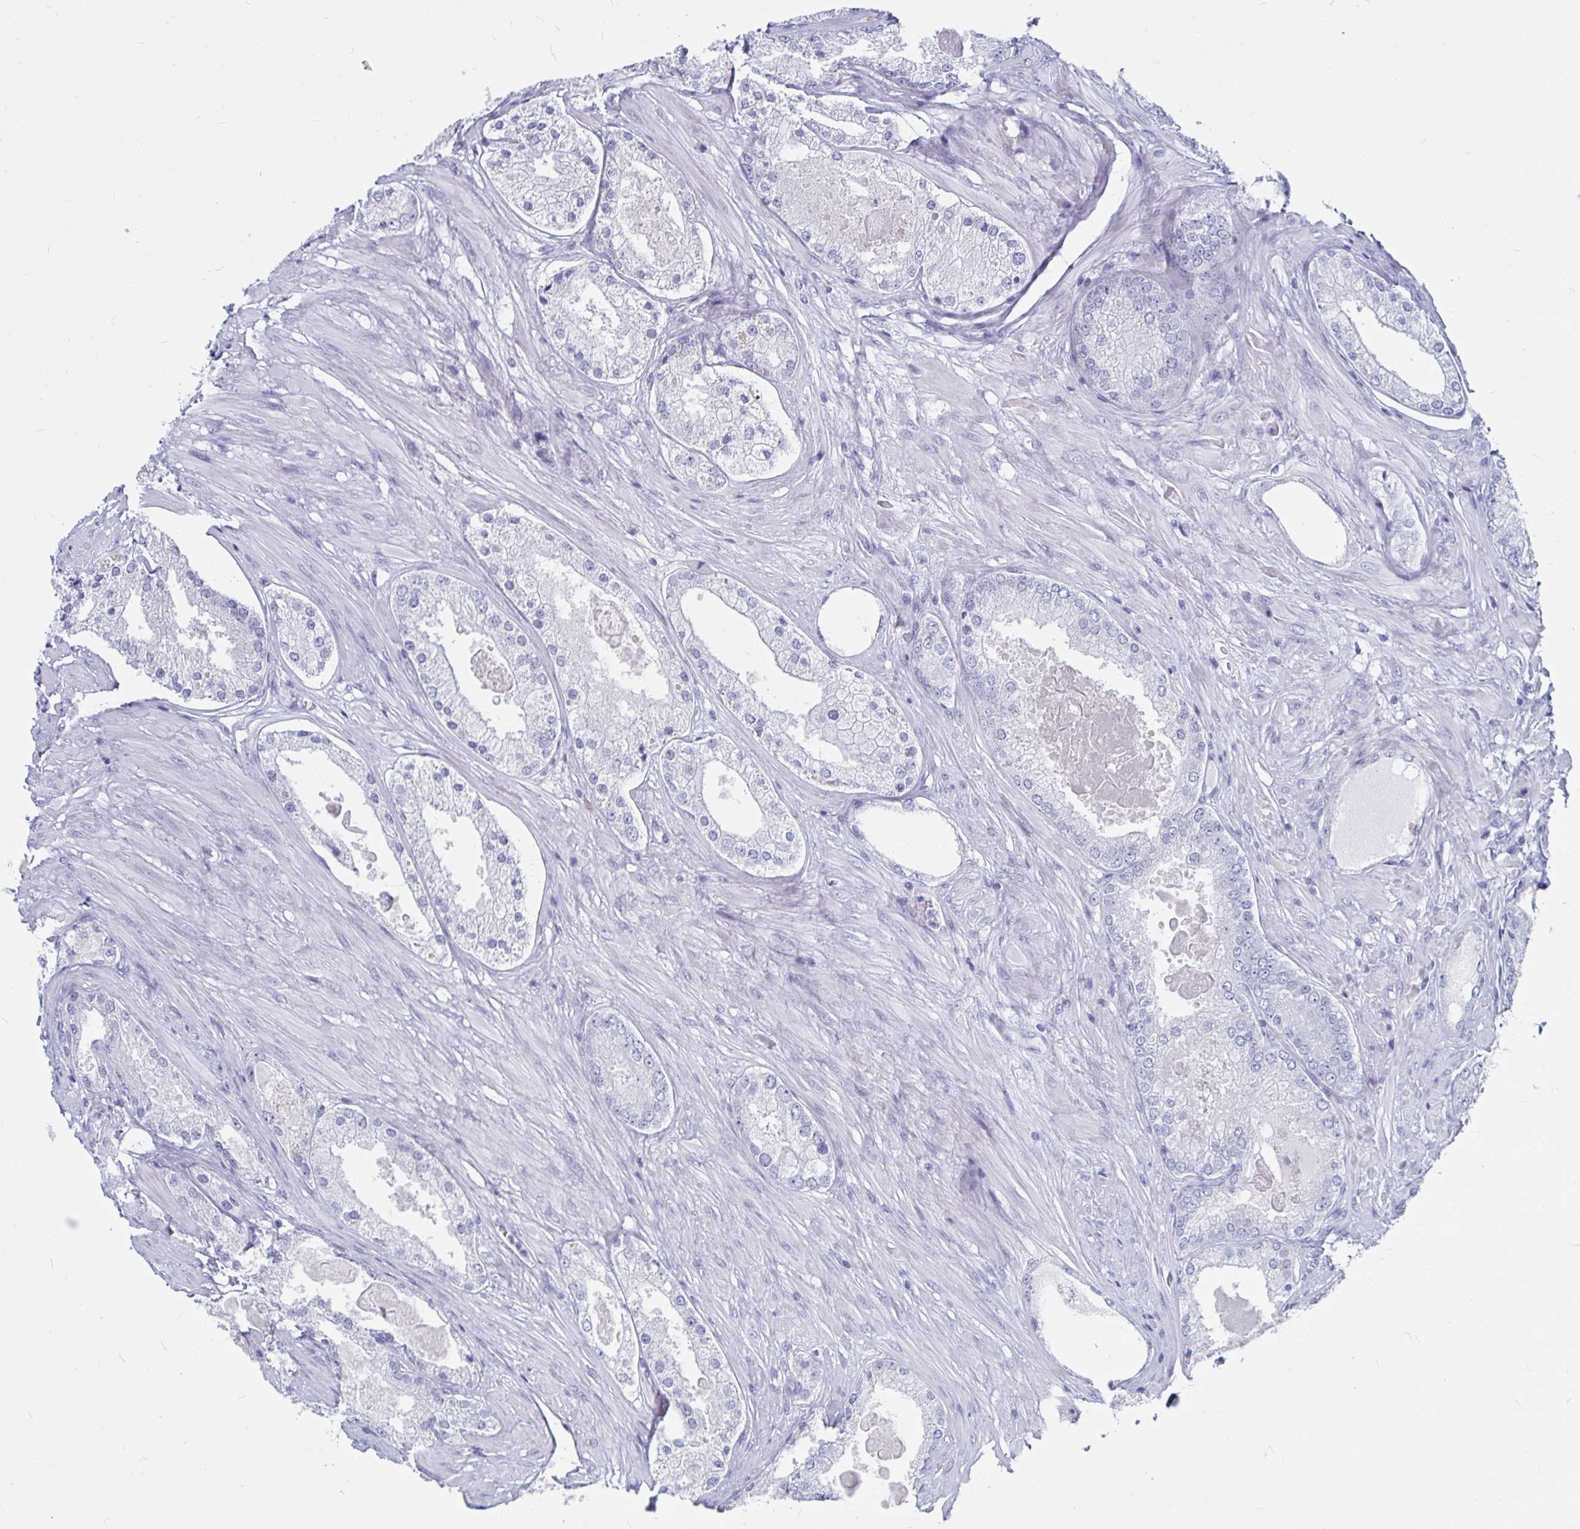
{"staining": {"intensity": "negative", "quantity": "none", "location": "none"}, "tissue": "prostate cancer", "cell_type": "Tumor cells", "image_type": "cancer", "snomed": [{"axis": "morphology", "description": "Adenocarcinoma, Low grade"}, {"axis": "topography", "description": "Prostate"}], "caption": "The immunohistochemistry (IHC) histopathology image has no significant expression in tumor cells of prostate low-grade adenocarcinoma tissue.", "gene": "CA9", "patient": {"sex": "male", "age": 68}}